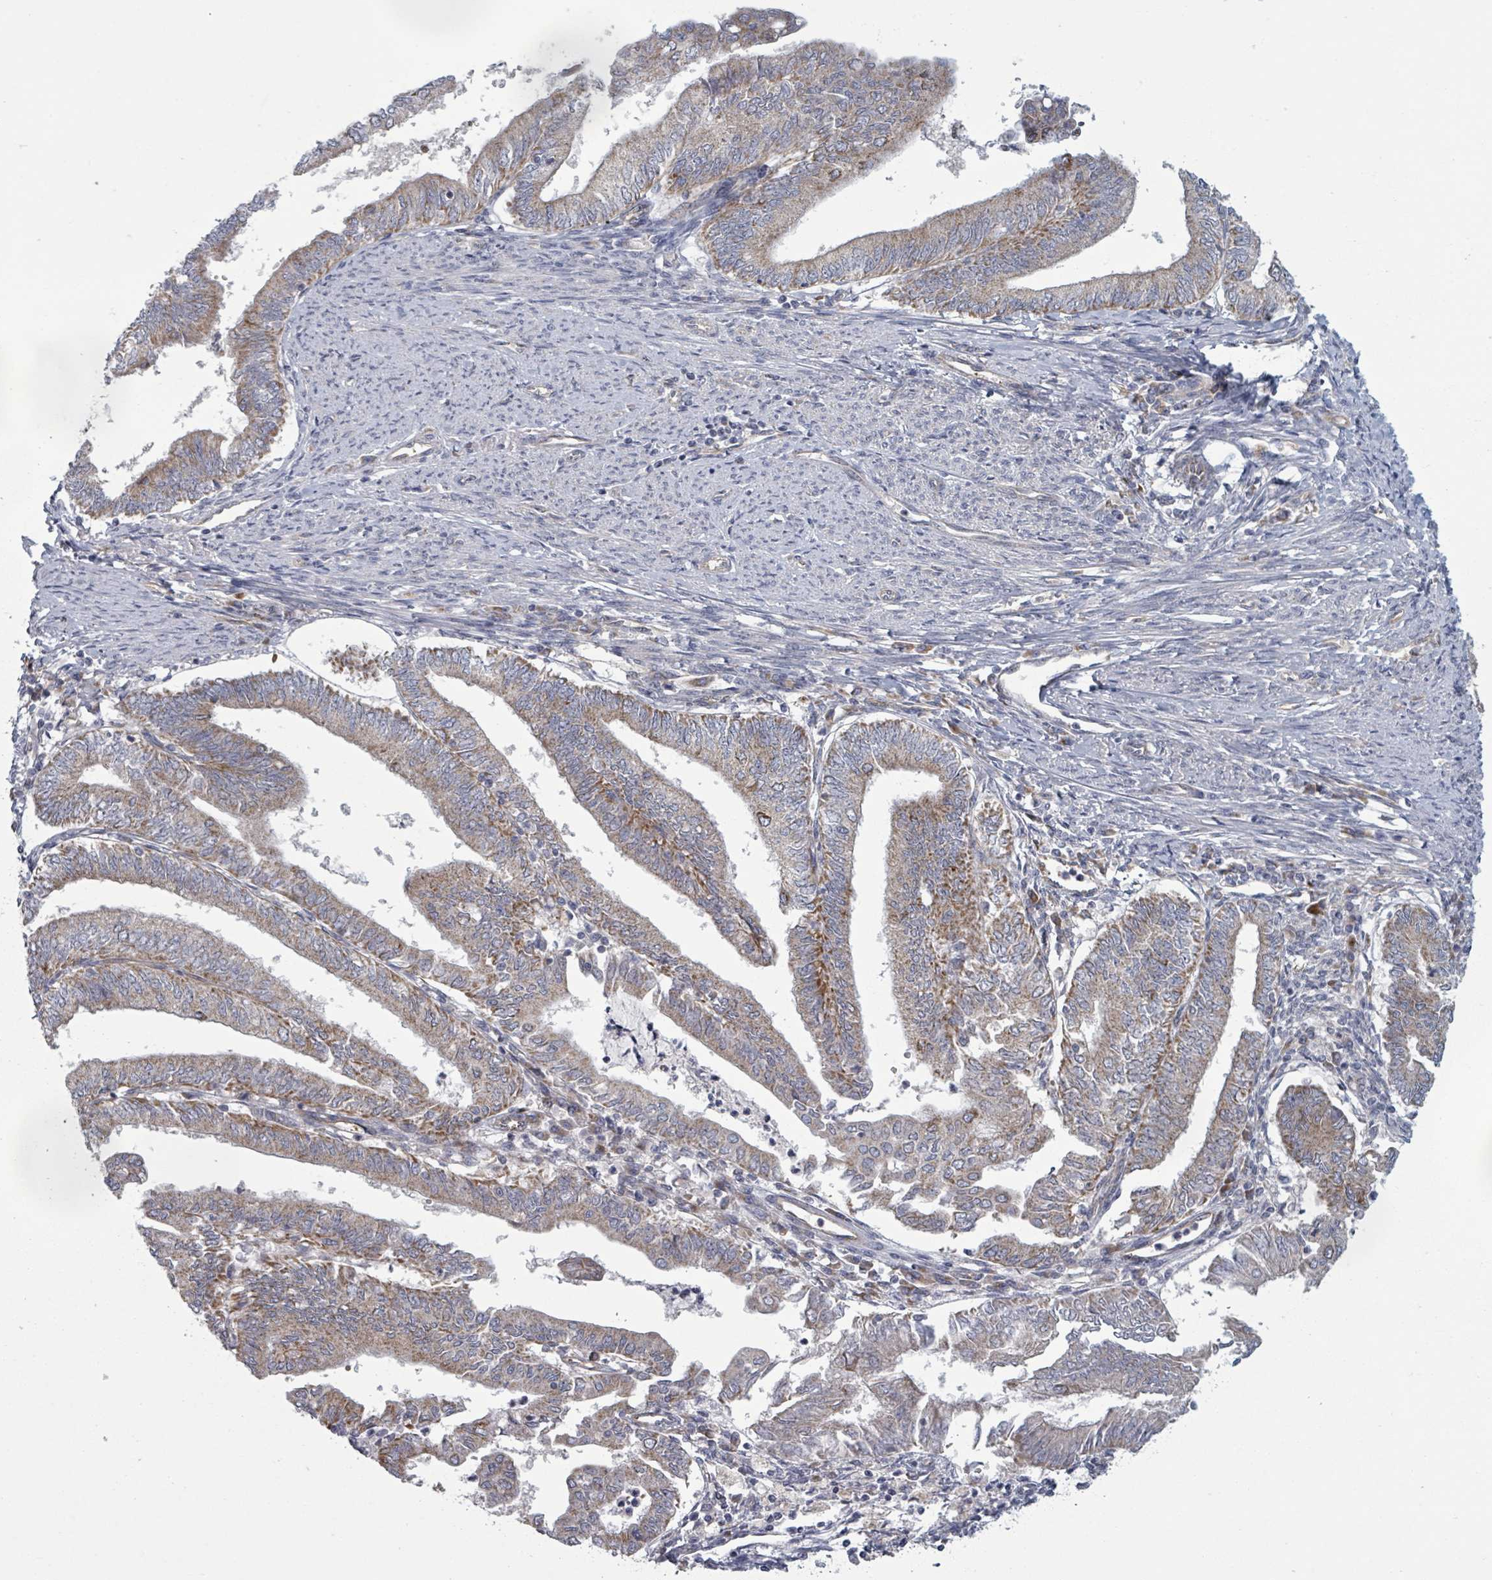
{"staining": {"intensity": "moderate", "quantity": ">75%", "location": "cytoplasmic/membranous"}, "tissue": "endometrial cancer", "cell_type": "Tumor cells", "image_type": "cancer", "snomed": [{"axis": "morphology", "description": "Adenocarcinoma, NOS"}, {"axis": "topography", "description": "Endometrium"}], "caption": "There is medium levels of moderate cytoplasmic/membranous positivity in tumor cells of endometrial adenocarcinoma, as demonstrated by immunohistochemical staining (brown color).", "gene": "FKBP1A", "patient": {"sex": "female", "age": 66}}